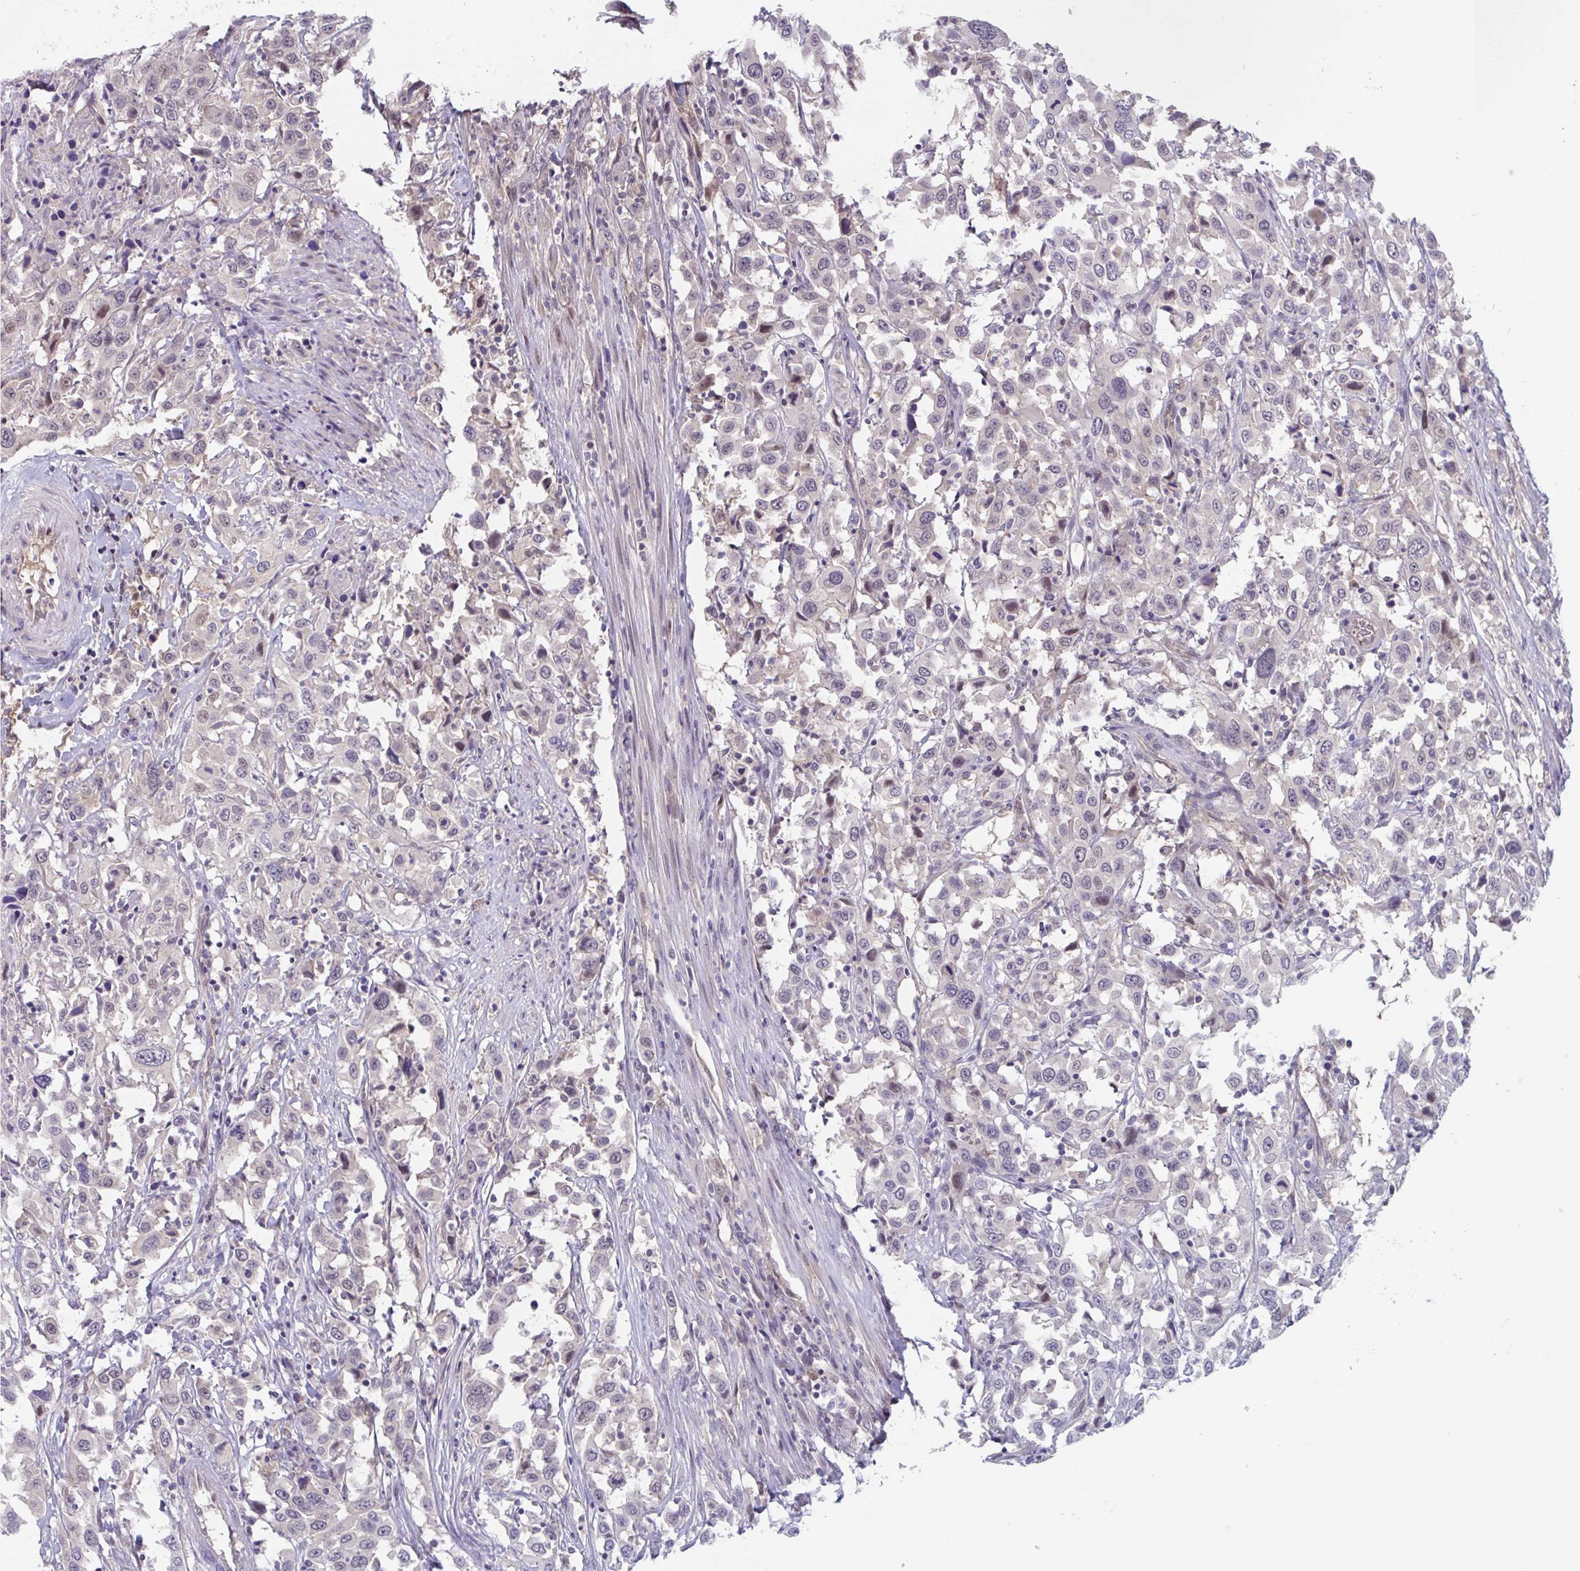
{"staining": {"intensity": "weak", "quantity": "<25%", "location": "nuclear"}, "tissue": "urothelial cancer", "cell_type": "Tumor cells", "image_type": "cancer", "snomed": [{"axis": "morphology", "description": "Urothelial carcinoma, High grade"}, {"axis": "topography", "description": "Urinary bladder"}], "caption": "Immunohistochemistry (IHC) micrograph of neoplastic tissue: high-grade urothelial carcinoma stained with DAB shows no significant protein positivity in tumor cells.", "gene": "RIOK1", "patient": {"sex": "male", "age": 61}}